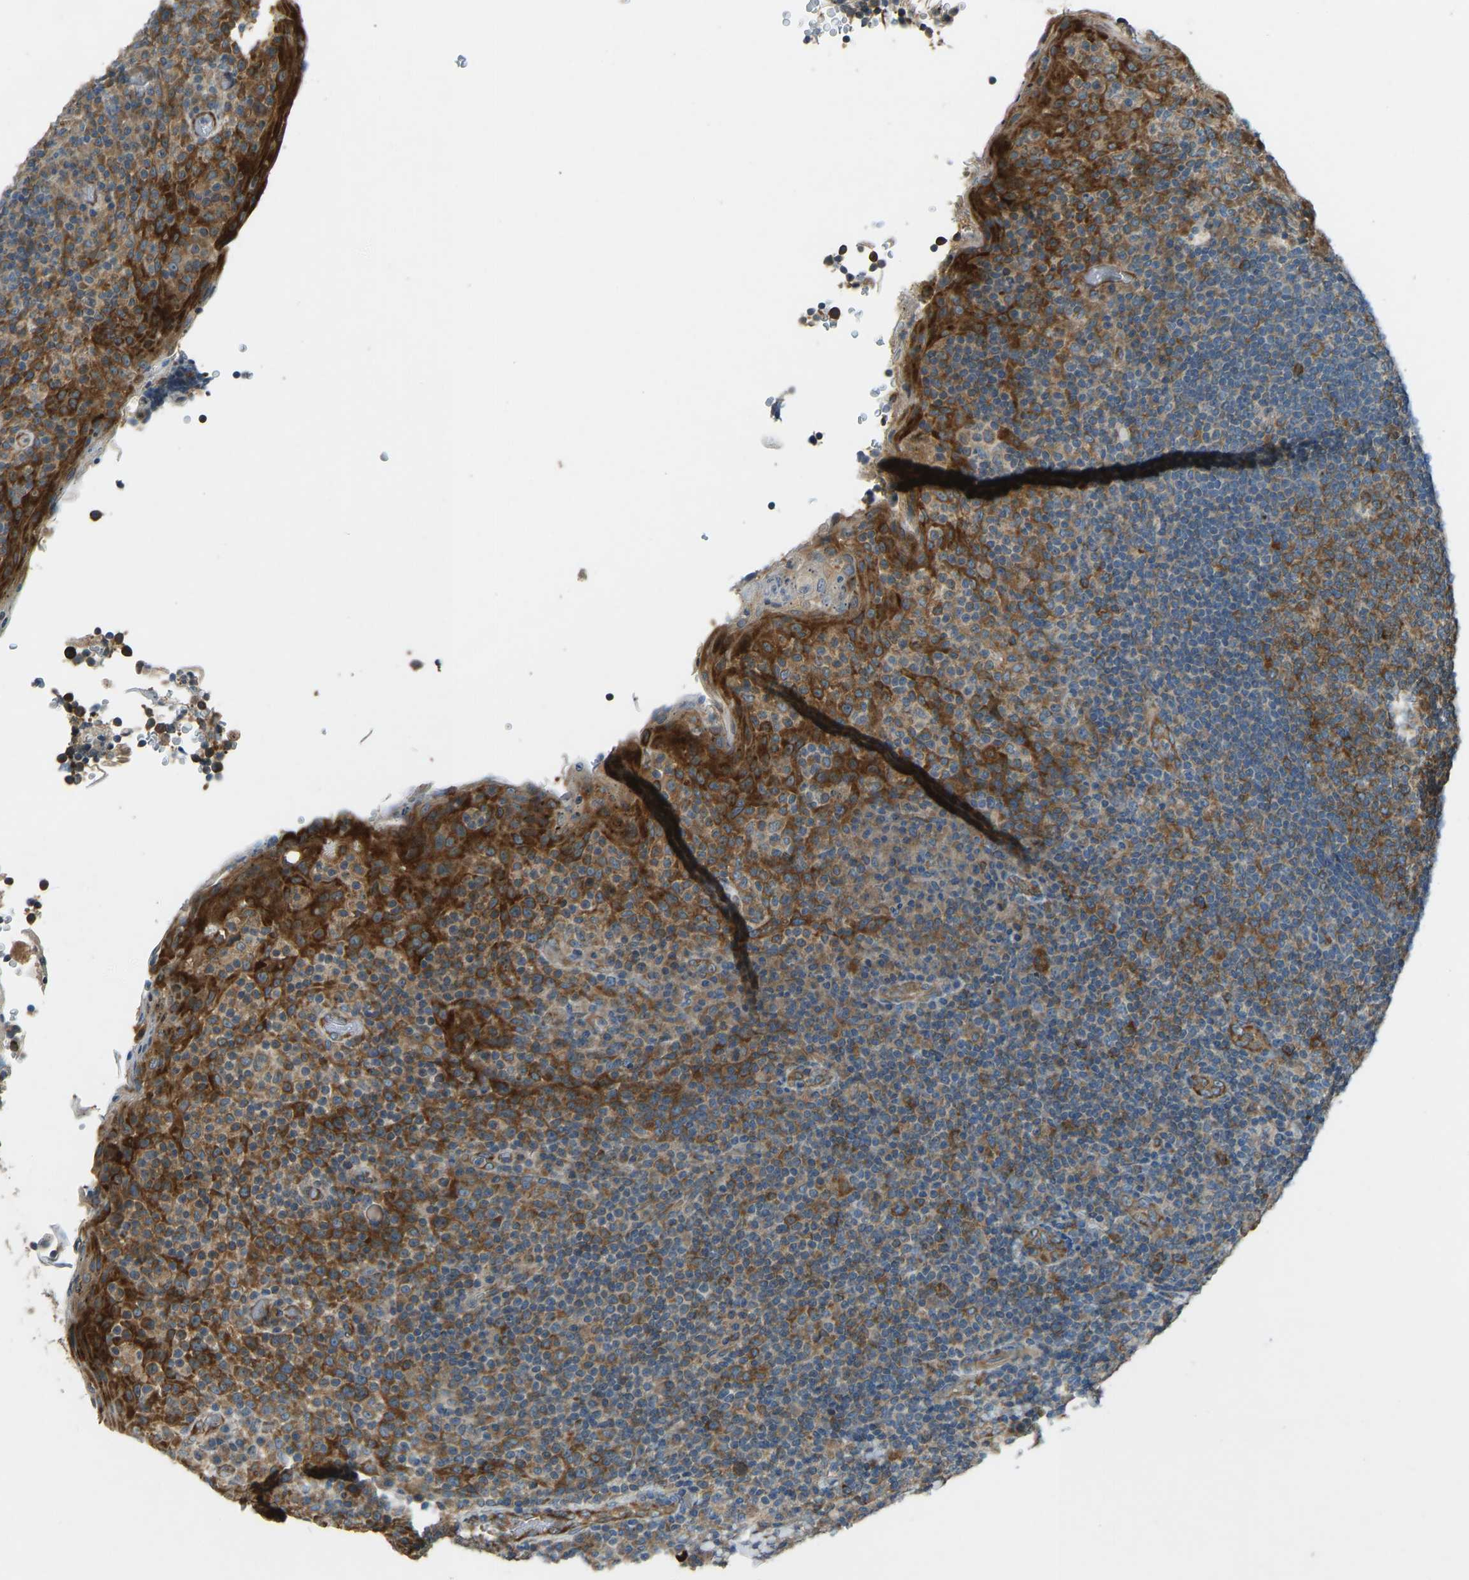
{"staining": {"intensity": "strong", "quantity": ">75%", "location": "cytoplasmic/membranous"}, "tissue": "tonsil", "cell_type": "Germinal center cells", "image_type": "normal", "snomed": [{"axis": "morphology", "description": "Normal tissue, NOS"}, {"axis": "topography", "description": "Tonsil"}], "caption": "Germinal center cells display high levels of strong cytoplasmic/membranous expression in about >75% of cells in normal human tonsil.", "gene": "STAU2", "patient": {"sex": "male", "age": 17}}